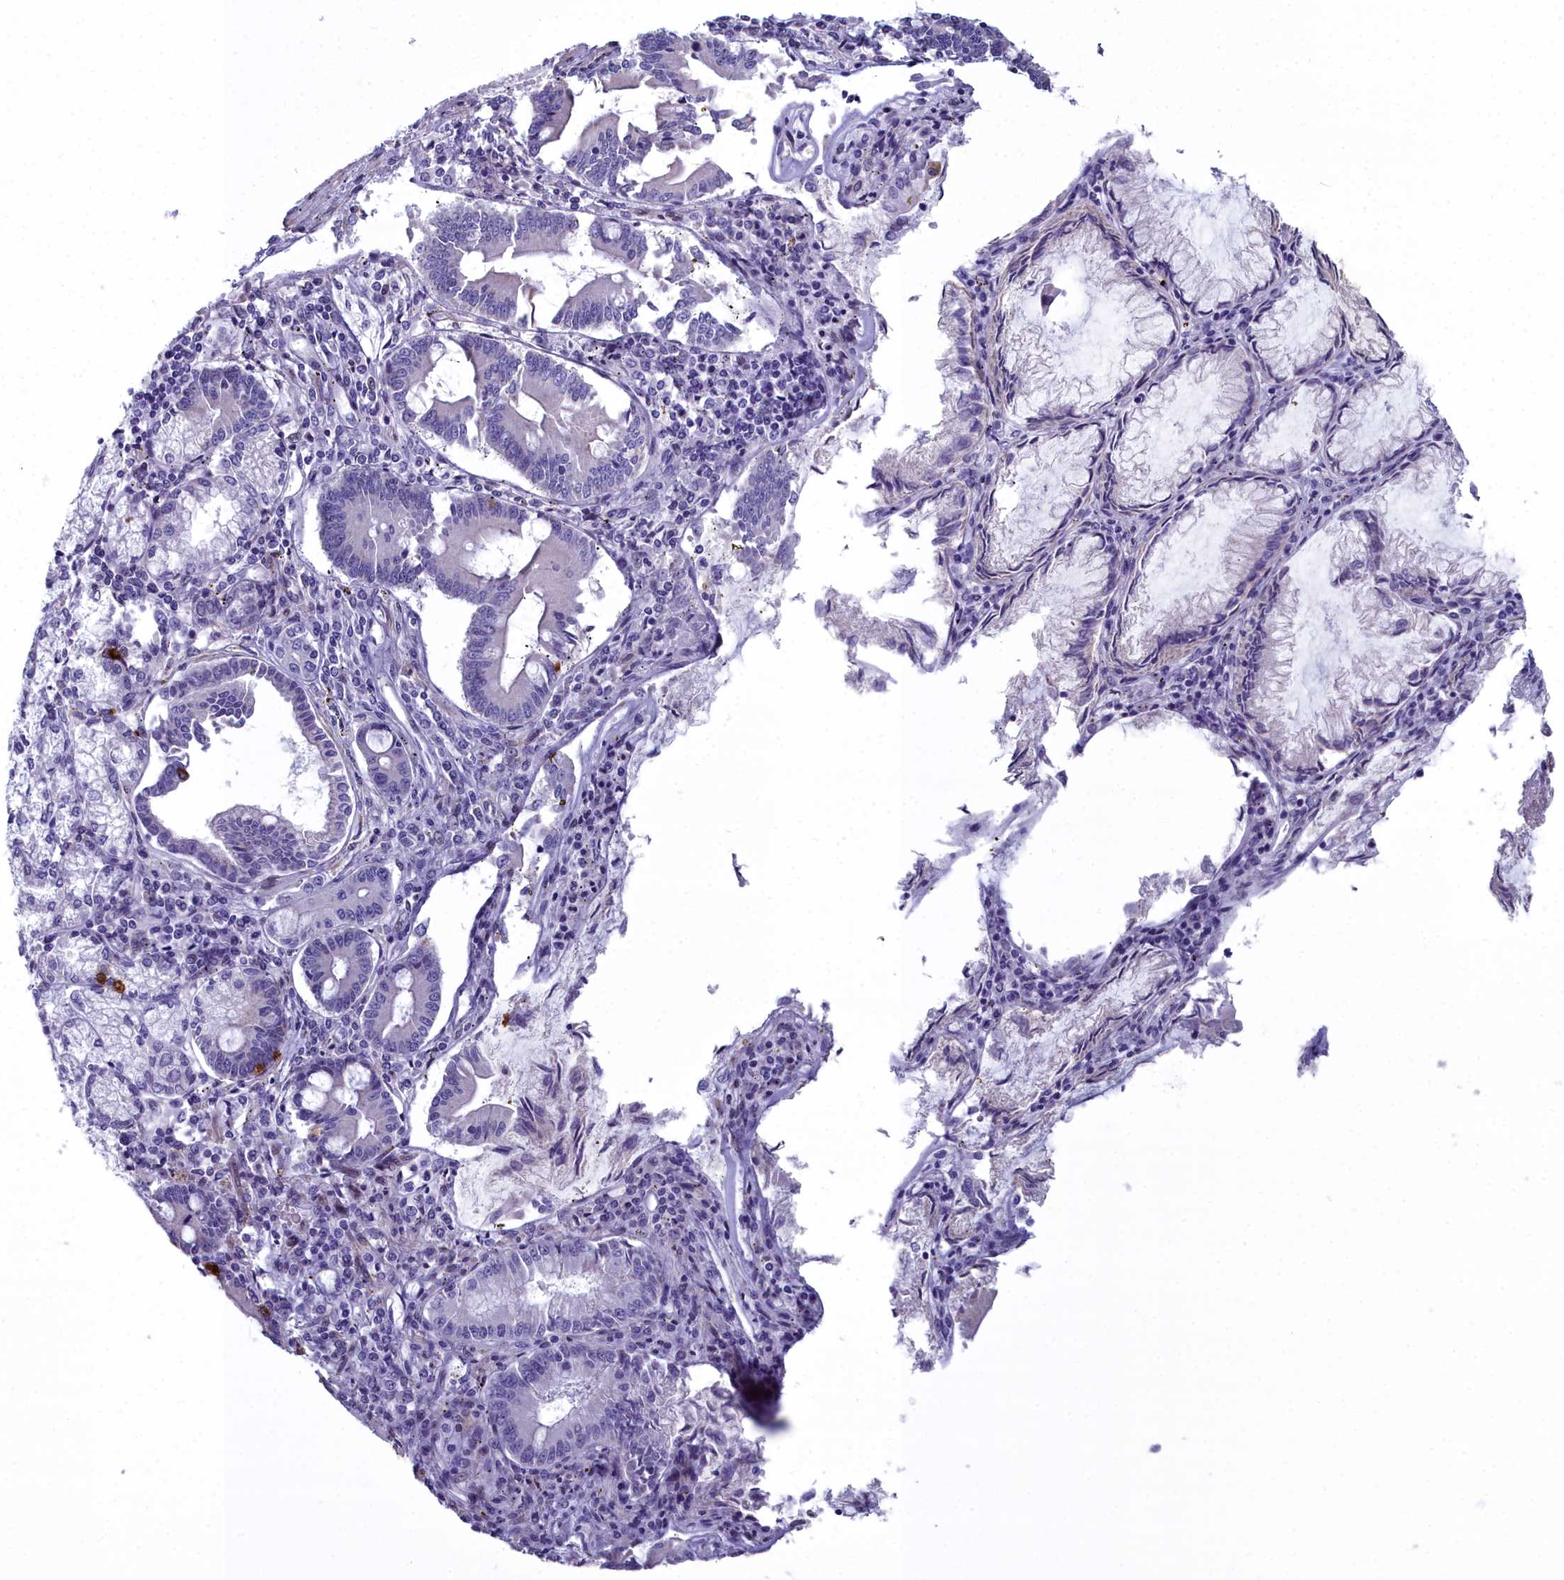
{"staining": {"intensity": "negative", "quantity": "none", "location": "none"}, "tissue": "pancreatic cancer", "cell_type": "Tumor cells", "image_type": "cancer", "snomed": [{"axis": "morphology", "description": "Adenocarcinoma, NOS"}, {"axis": "topography", "description": "Pancreas"}], "caption": "Pancreatic cancer (adenocarcinoma) was stained to show a protein in brown. There is no significant staining in tumor cells.", "gene": "PPP1R14A", "patient": {"sex": "female", "age": 50}}